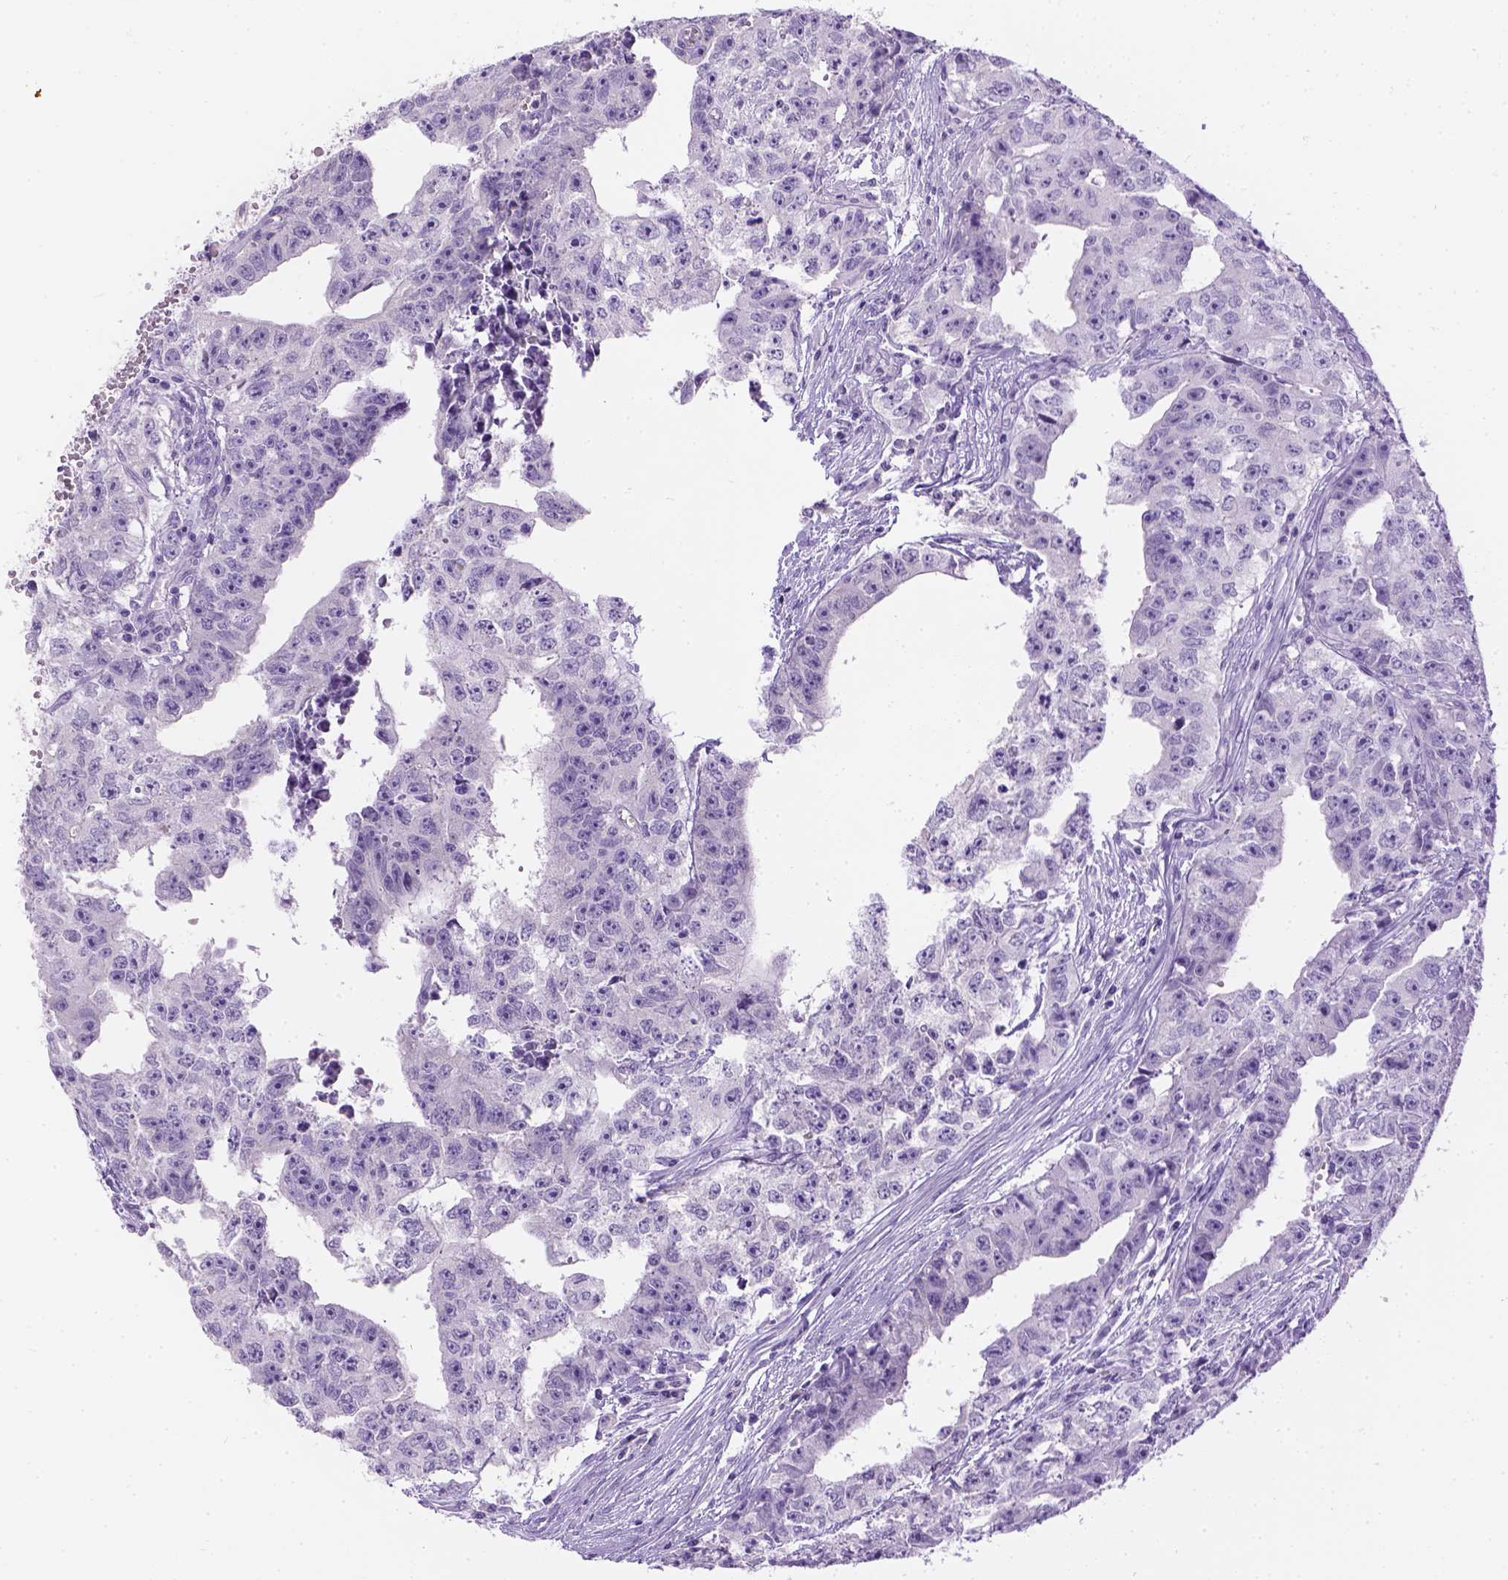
{"staining": {"intensity": "negative", "quantity": "none", "location": "none"}, "tissue": "testis cancer", "cell_type": "Tumor cells", "image_type": "cancer", "snomed": [{"axis": "morphology", "description": "Carcinoma, Embryonal, NOS"}, {"axis": "morphology", "description": "Teratoma, malignant, NOS"}, {"axis": "topography", "description": "Testis"}], "caption": "Protein analysis of testis cancer shows no significant positivity in tumor cells. (DAB (3,3'-diaminobenzidine) IHC with hematoxylin counter stain).", "gene": "TMEM38A", "patient": {"sex": "male", "age": 24}}